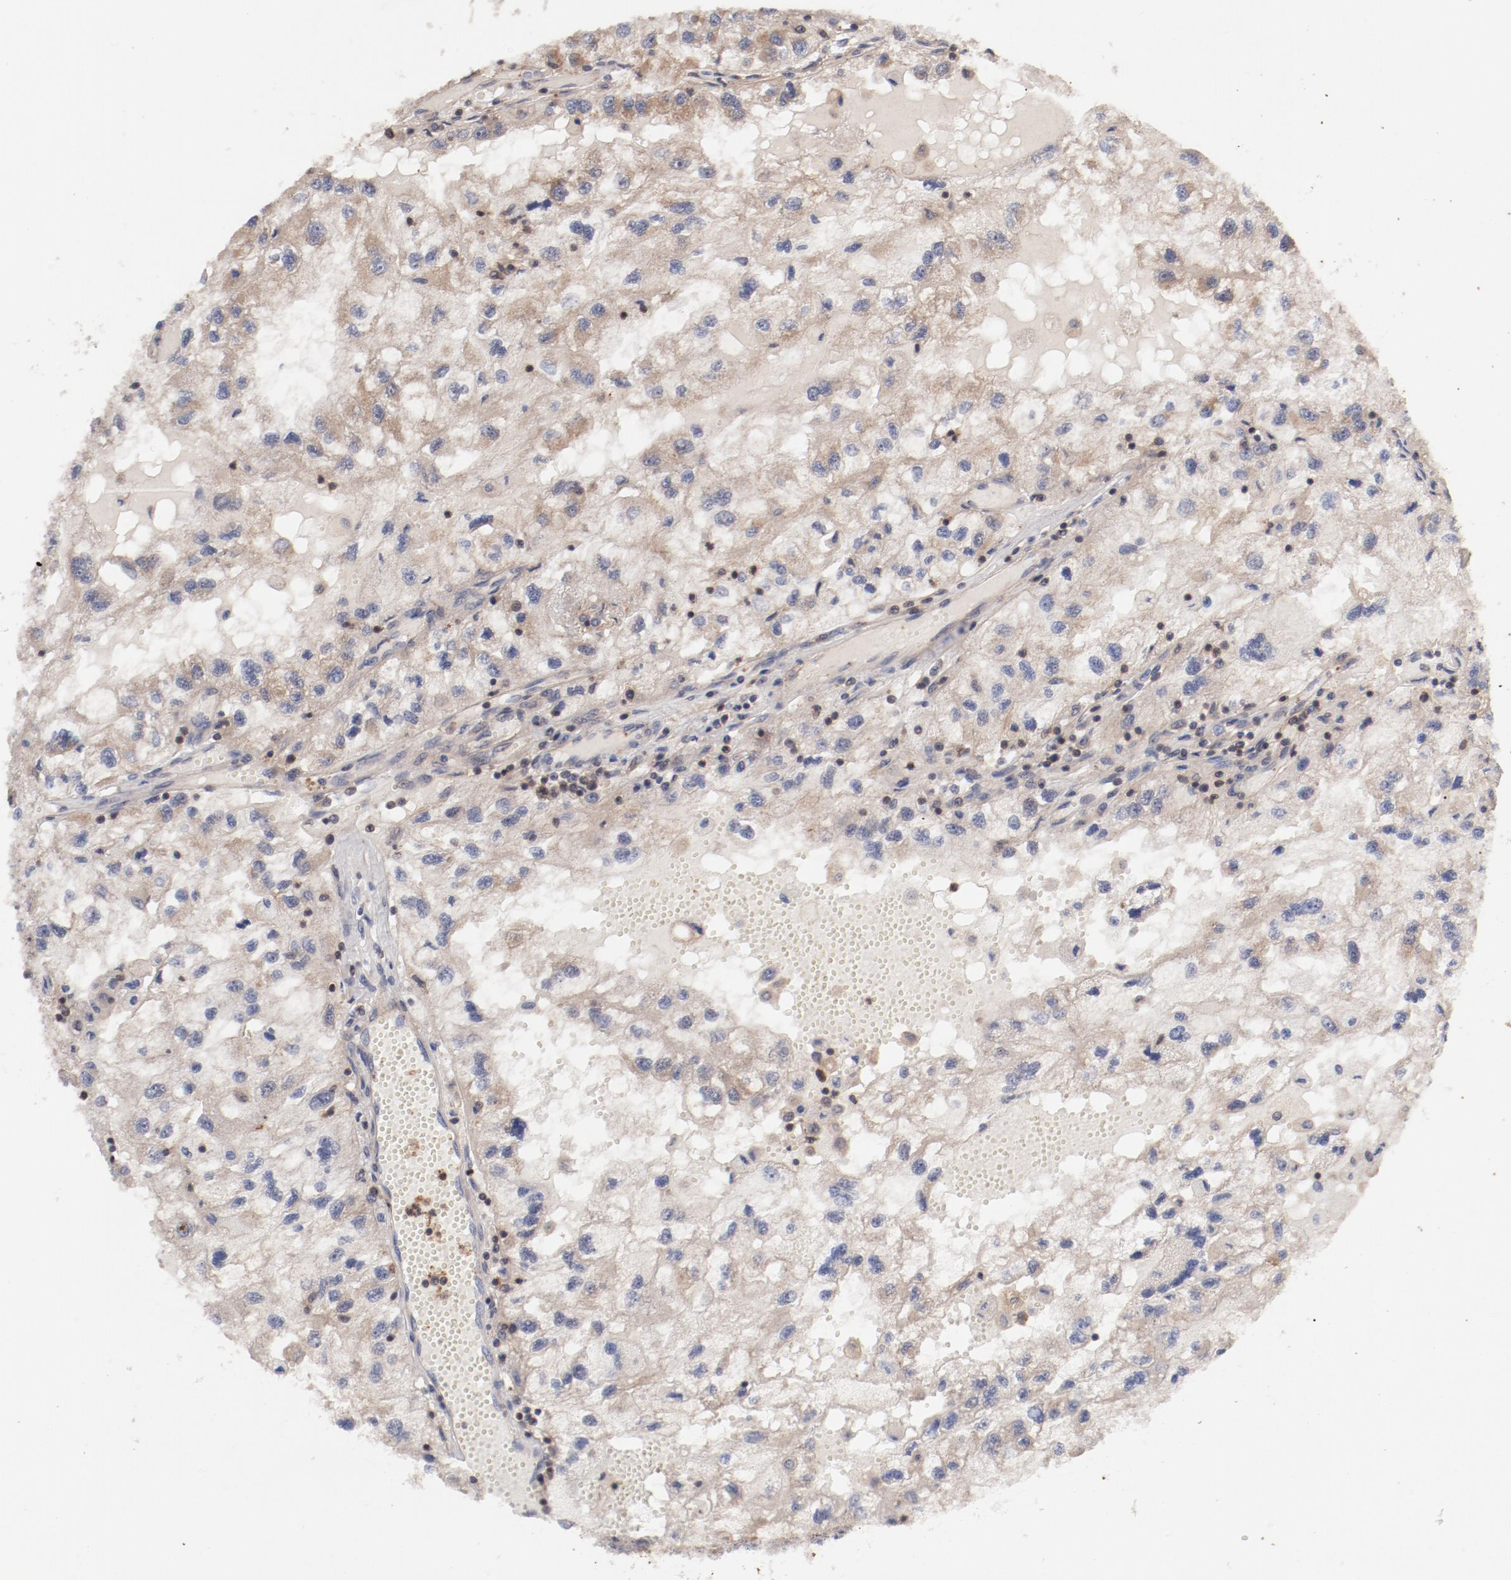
{"staining": {"intensity": "weak", "quantity": ">75%", "location": "cytoplasmic/membranous"}, "tissue": "renal cancer", "cell_type": "Tumor cells", "image_type": "cancer", "snomed": [{"axis": "morphology", "description": "Normal tissue, NOS"}, {"axis": "morphology", "description": "Adenocarcinoma, NOS"}, {"axis": "topography", "description": "Kidney"}], "caption": "Approximately >75% of tumor cells in human renal adenocarcinoma demonstrate weak cytoplasmic/membranous protein staining as visualized by brown immunohistochemical staining.", "gene": "GUF1", "patient": {"sex": "male", "age": 71}}